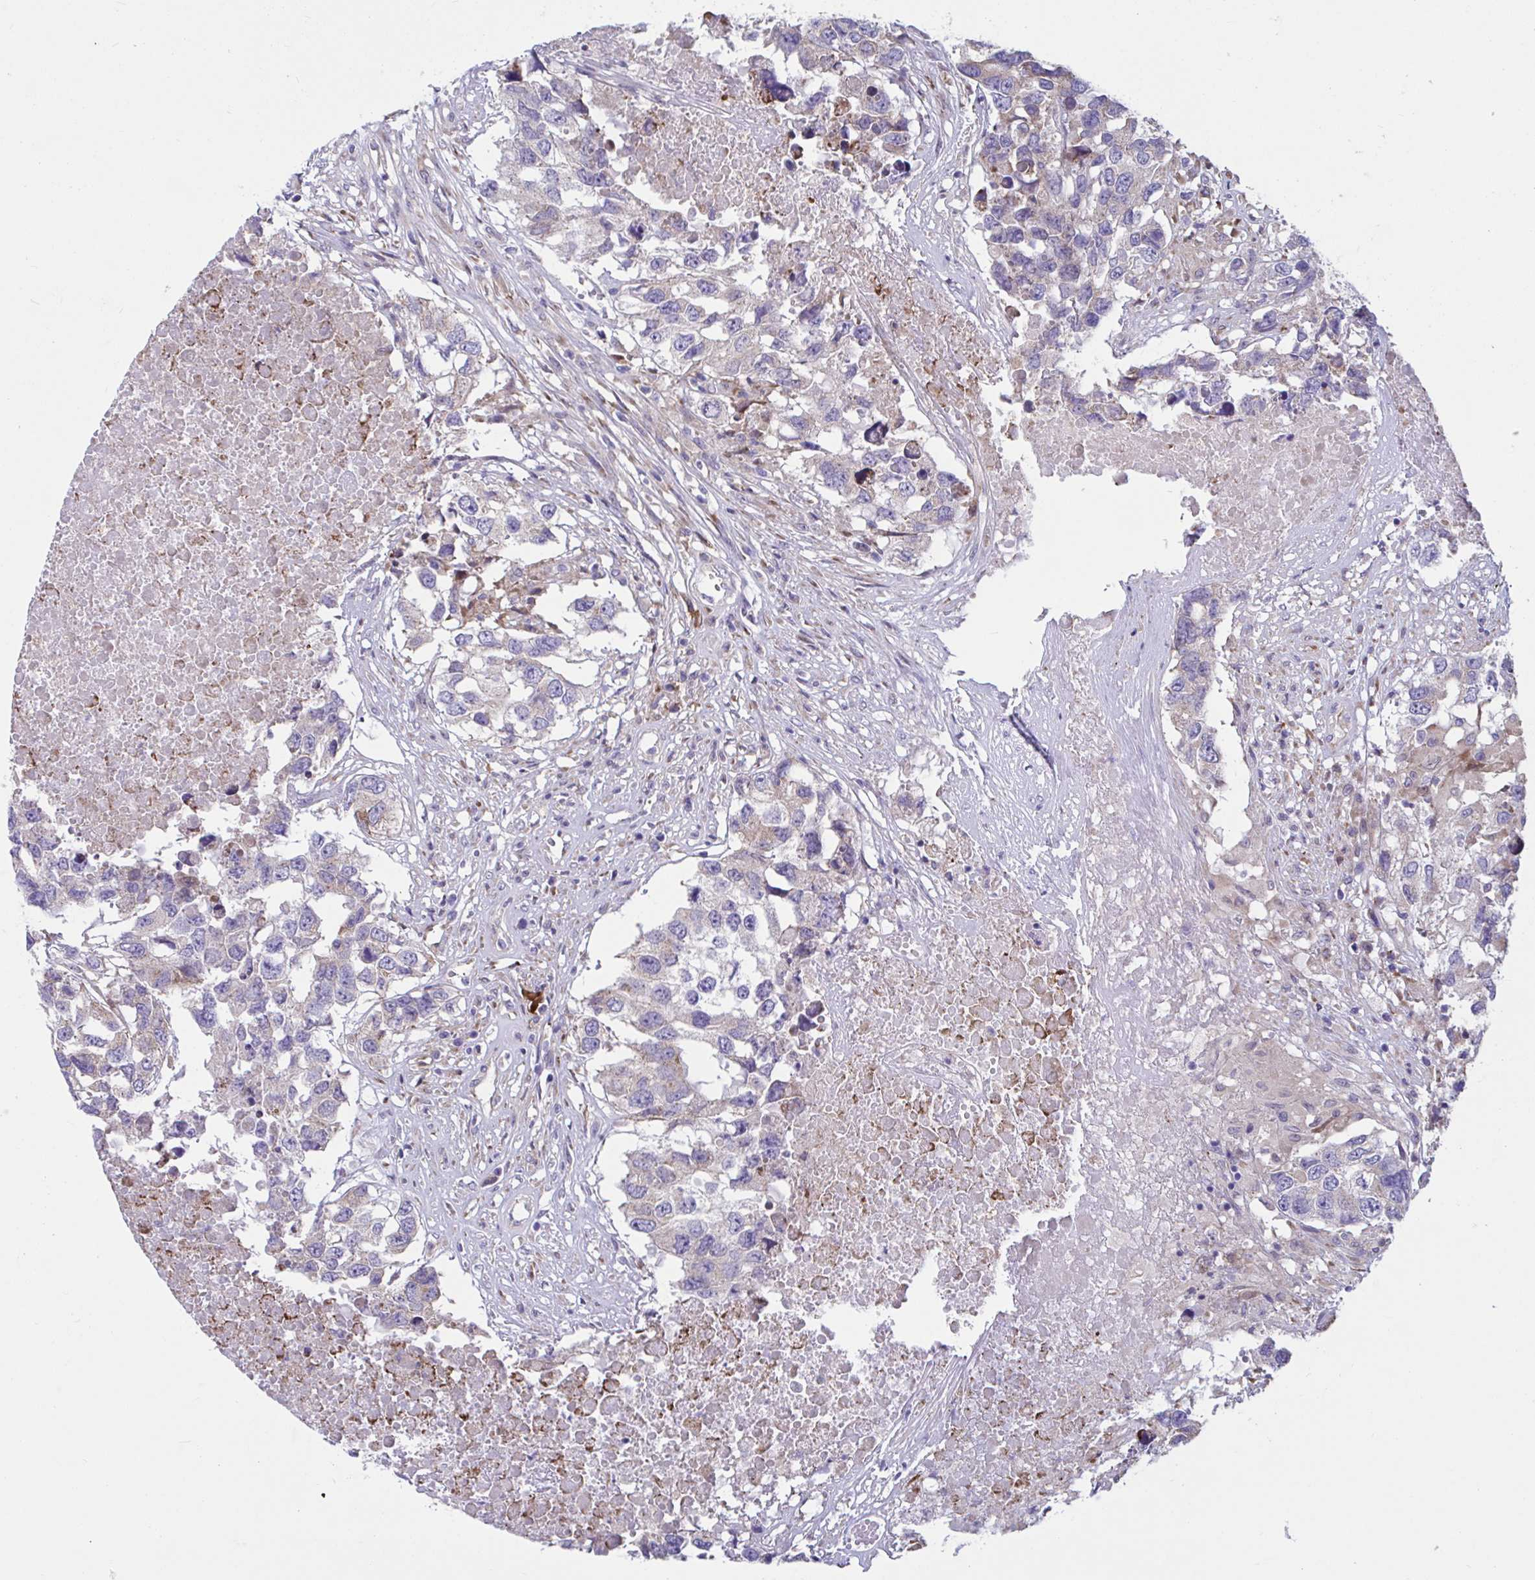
{"staining": {"intensity": "negative", "quantity": "none", "location": "none"}, "tissue": "testis cancer", "cell_type": "Tumor cells", "image_type": "cancer", "snomed": [{"axis": "morphology", "description": "Carcinoma, Embryonal, NOS"}, {"axis": "topography", "description": "Testis"}], "caption": "IHC histopathology image of human testis cancer (embryonal carcinoma) stained for a protein (brown), which exhibits no staining in tumor cells.", "gene": "WBP1", "patient": {"sex": "male", "age": 83}}